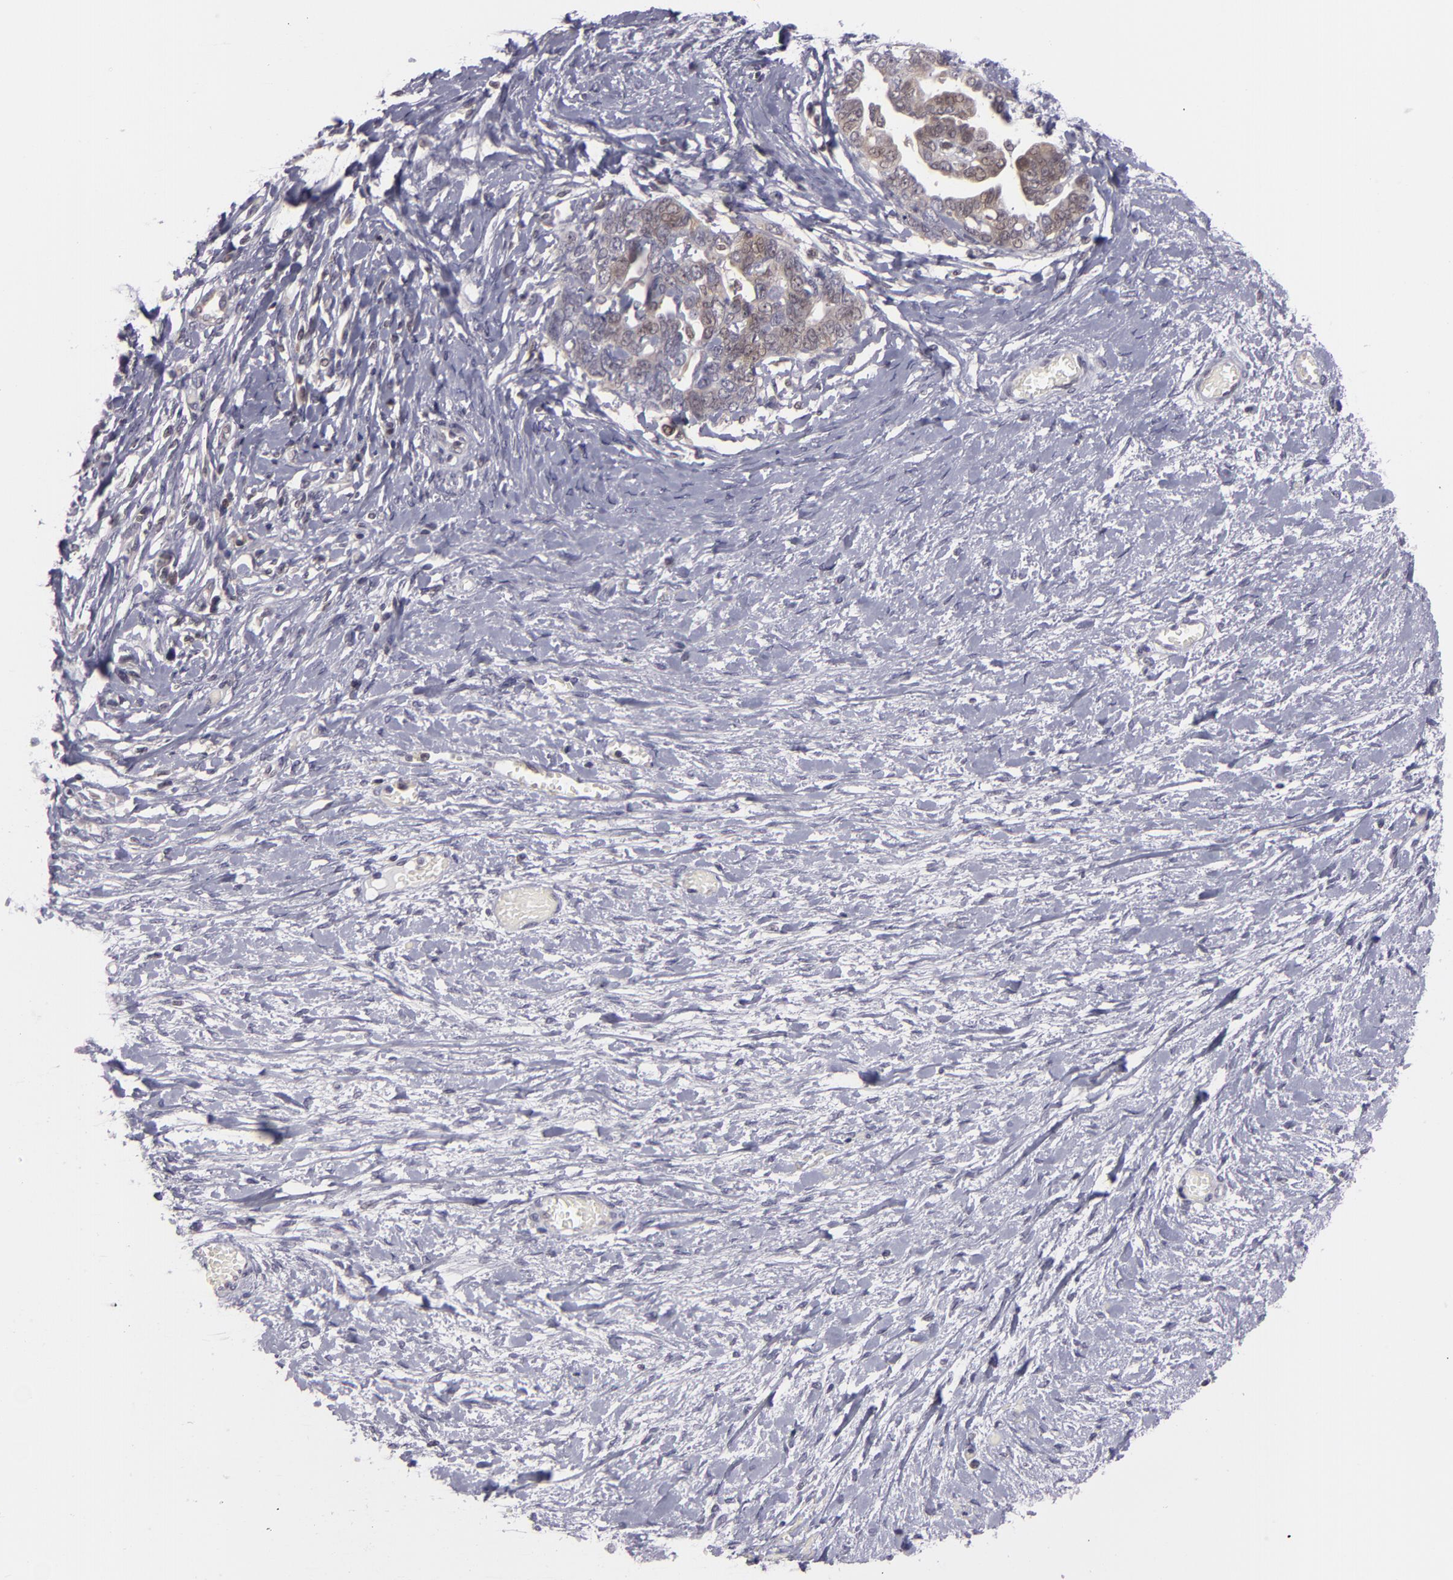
{"staining": {"intensity": "weak", "quantity": "25%-75%", "location": "cytoplasmic/membranous"}, "tissue": "ovarian cancer", "cell_type": "Tumor cells", "image_type": "cancer", "snomed": [{"axis": "morphology", "description": "Cystadenocarcinoma, serous, NOS"}, {"axis": "topography", "description": "Ovary"}], "caption": "Ovarian cancer (serous cystadenocarcinoma) stained with a protein marker reveals weak staining in tumor cells.", "gene": "BCL10", "patient": {"sex": "female", "age": 69}}